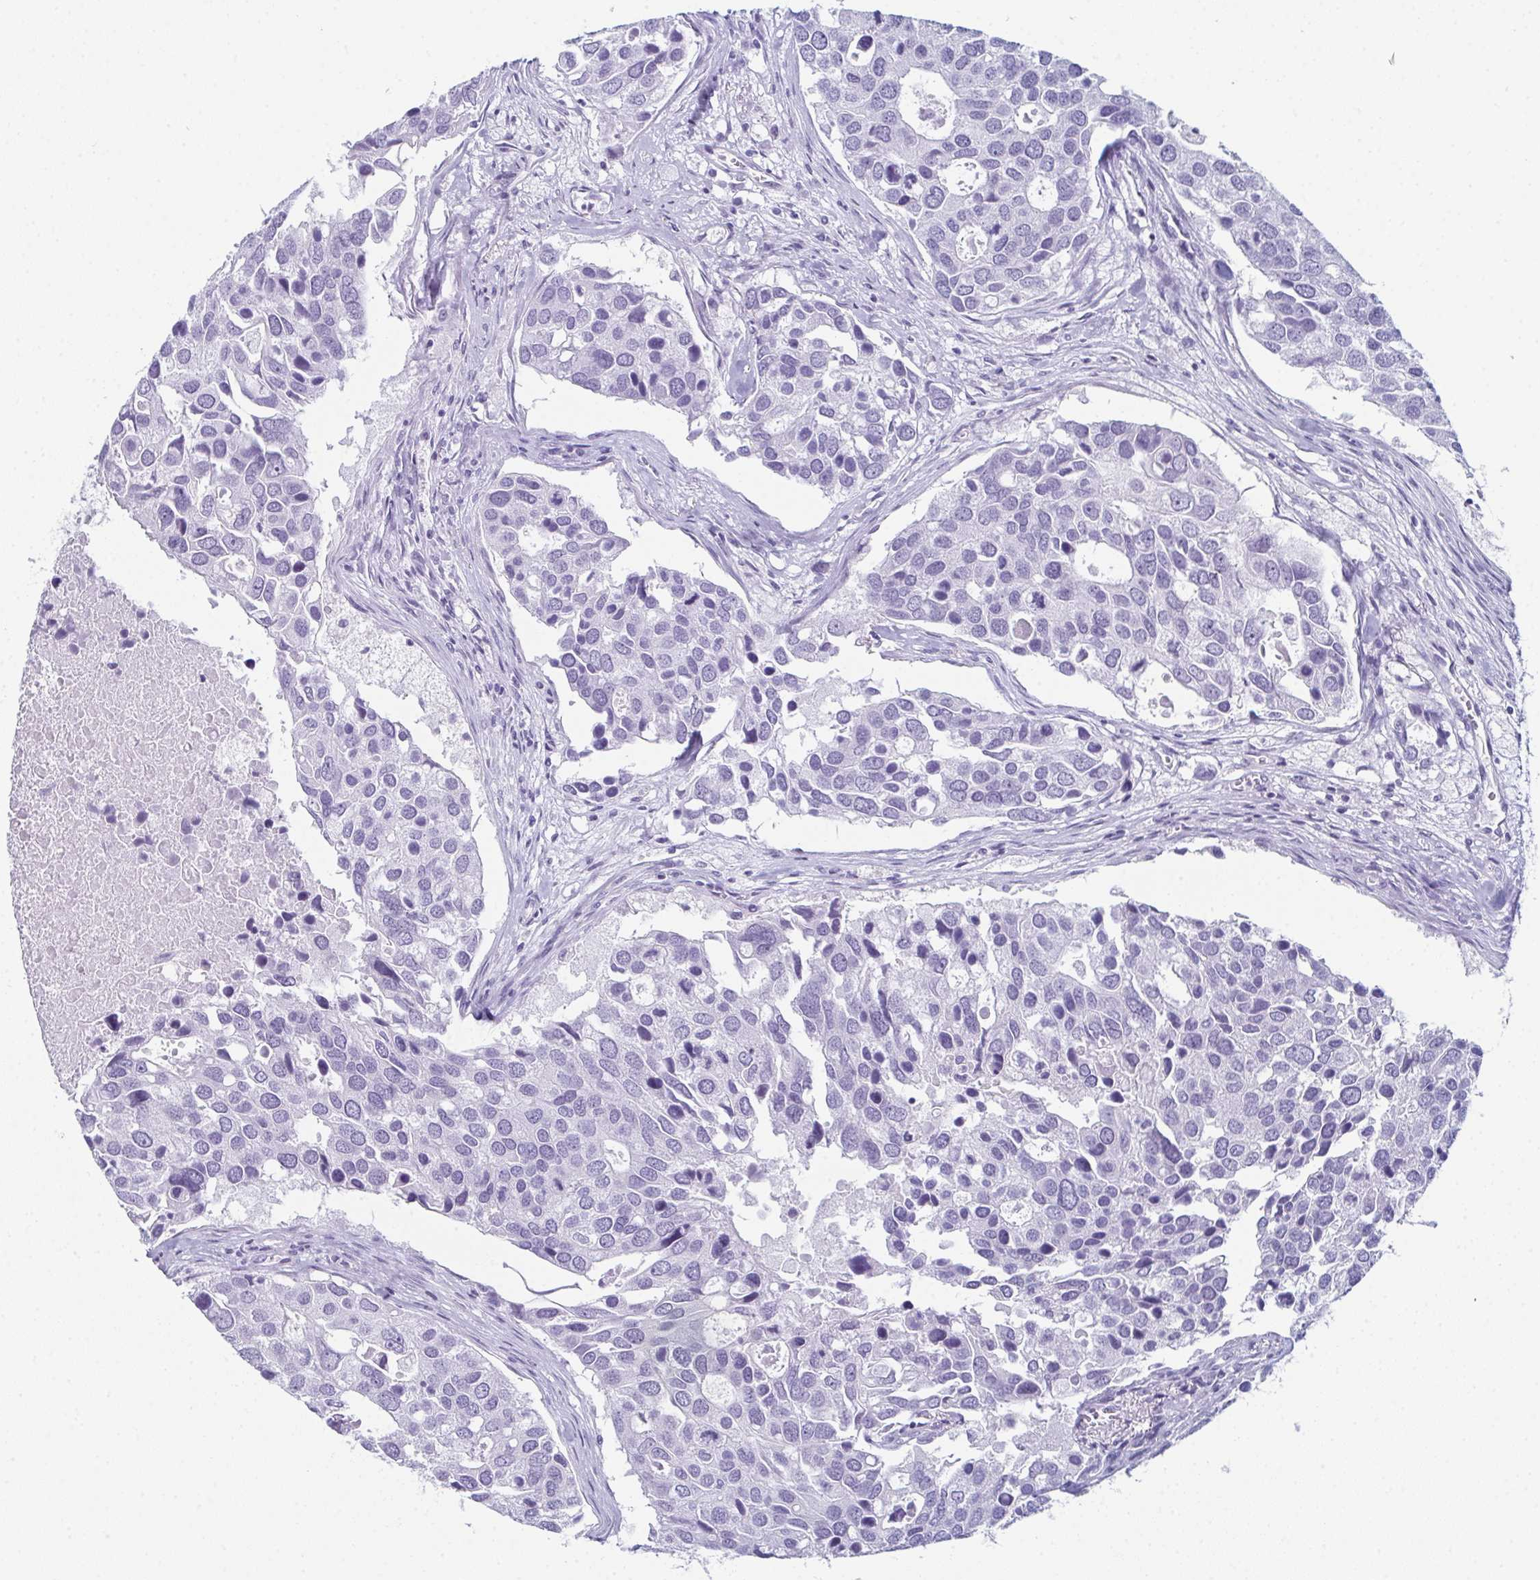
{"staining": {"intensity": "negative", "quantity": "none", "location": "none"}, "tissue": "breast cancer", "cell_type": "Tumor cells", "image_type": "cancer", "snomed": [{"axis": "morphology", "description": "Duct carcinoma"}, {"axis": "topography", "description": "Breast"}], "caption": "A high-resolution photomicrograph shows immunohistochemistry staining of breast cancer (intraductal carcinoma), which displays no significant positivity in tumor cells.", "gene": "ENKUR", "patient": {"sex": "female", "age": 83}}